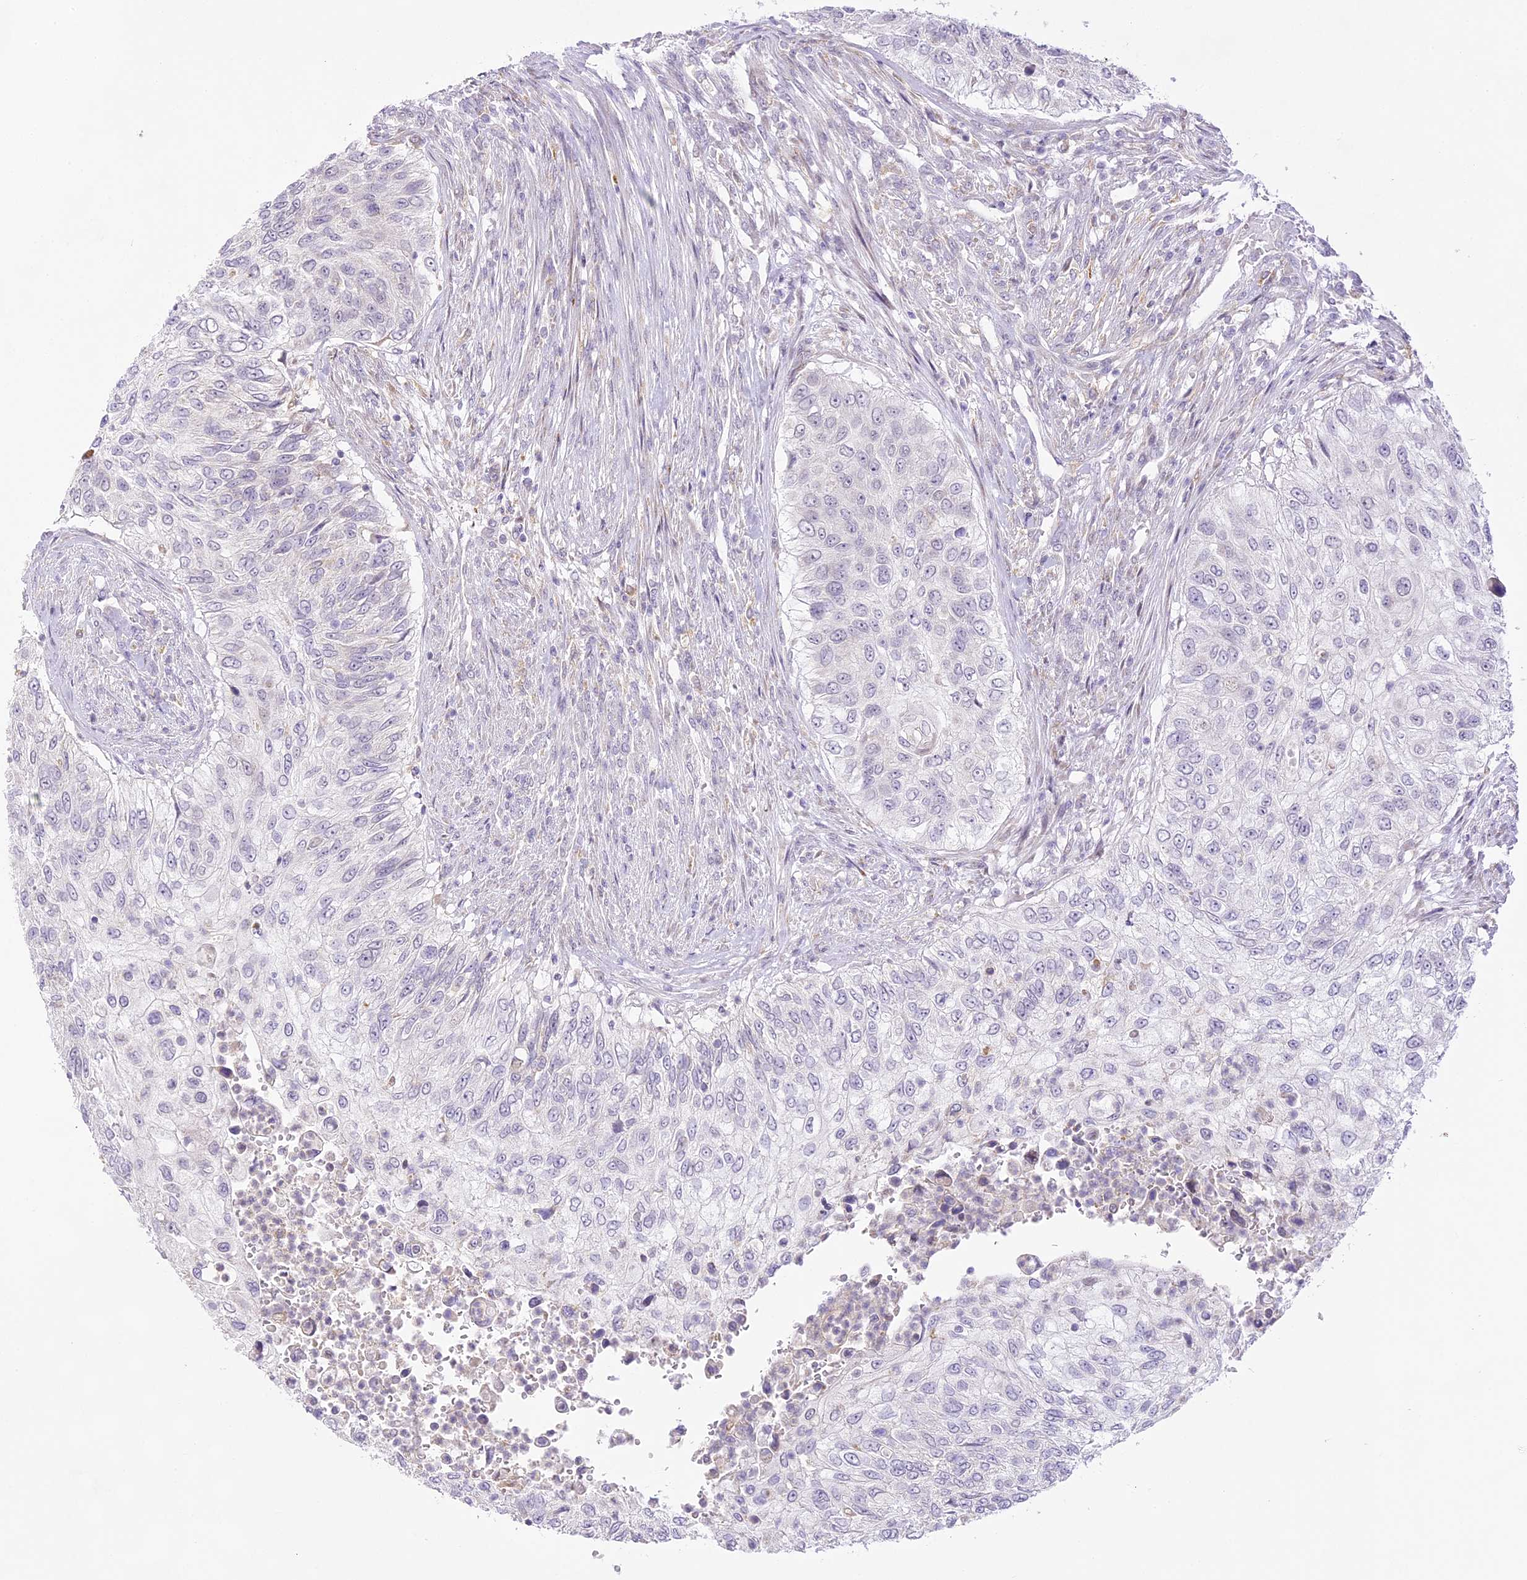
{"staining": {"intensity": "negative", "quantity": "none", "location": "none"}, "tissue": "urothelial cancer", "cell_type": "Tumor cells", "image_type": "cancer", "snomed": [{"axis": "morphology", "description": "Urothelial carcinoma, High grade"}, {"axis": "topography", "description": "Urinary bladder"}], "caption": "Urothelial carcinoma (high-grade) was stained to show a protein in brown. There is no significant staining in tumor cells.", "gene": "CCDC30", "patient": {"sex": "female", "age": 60}}